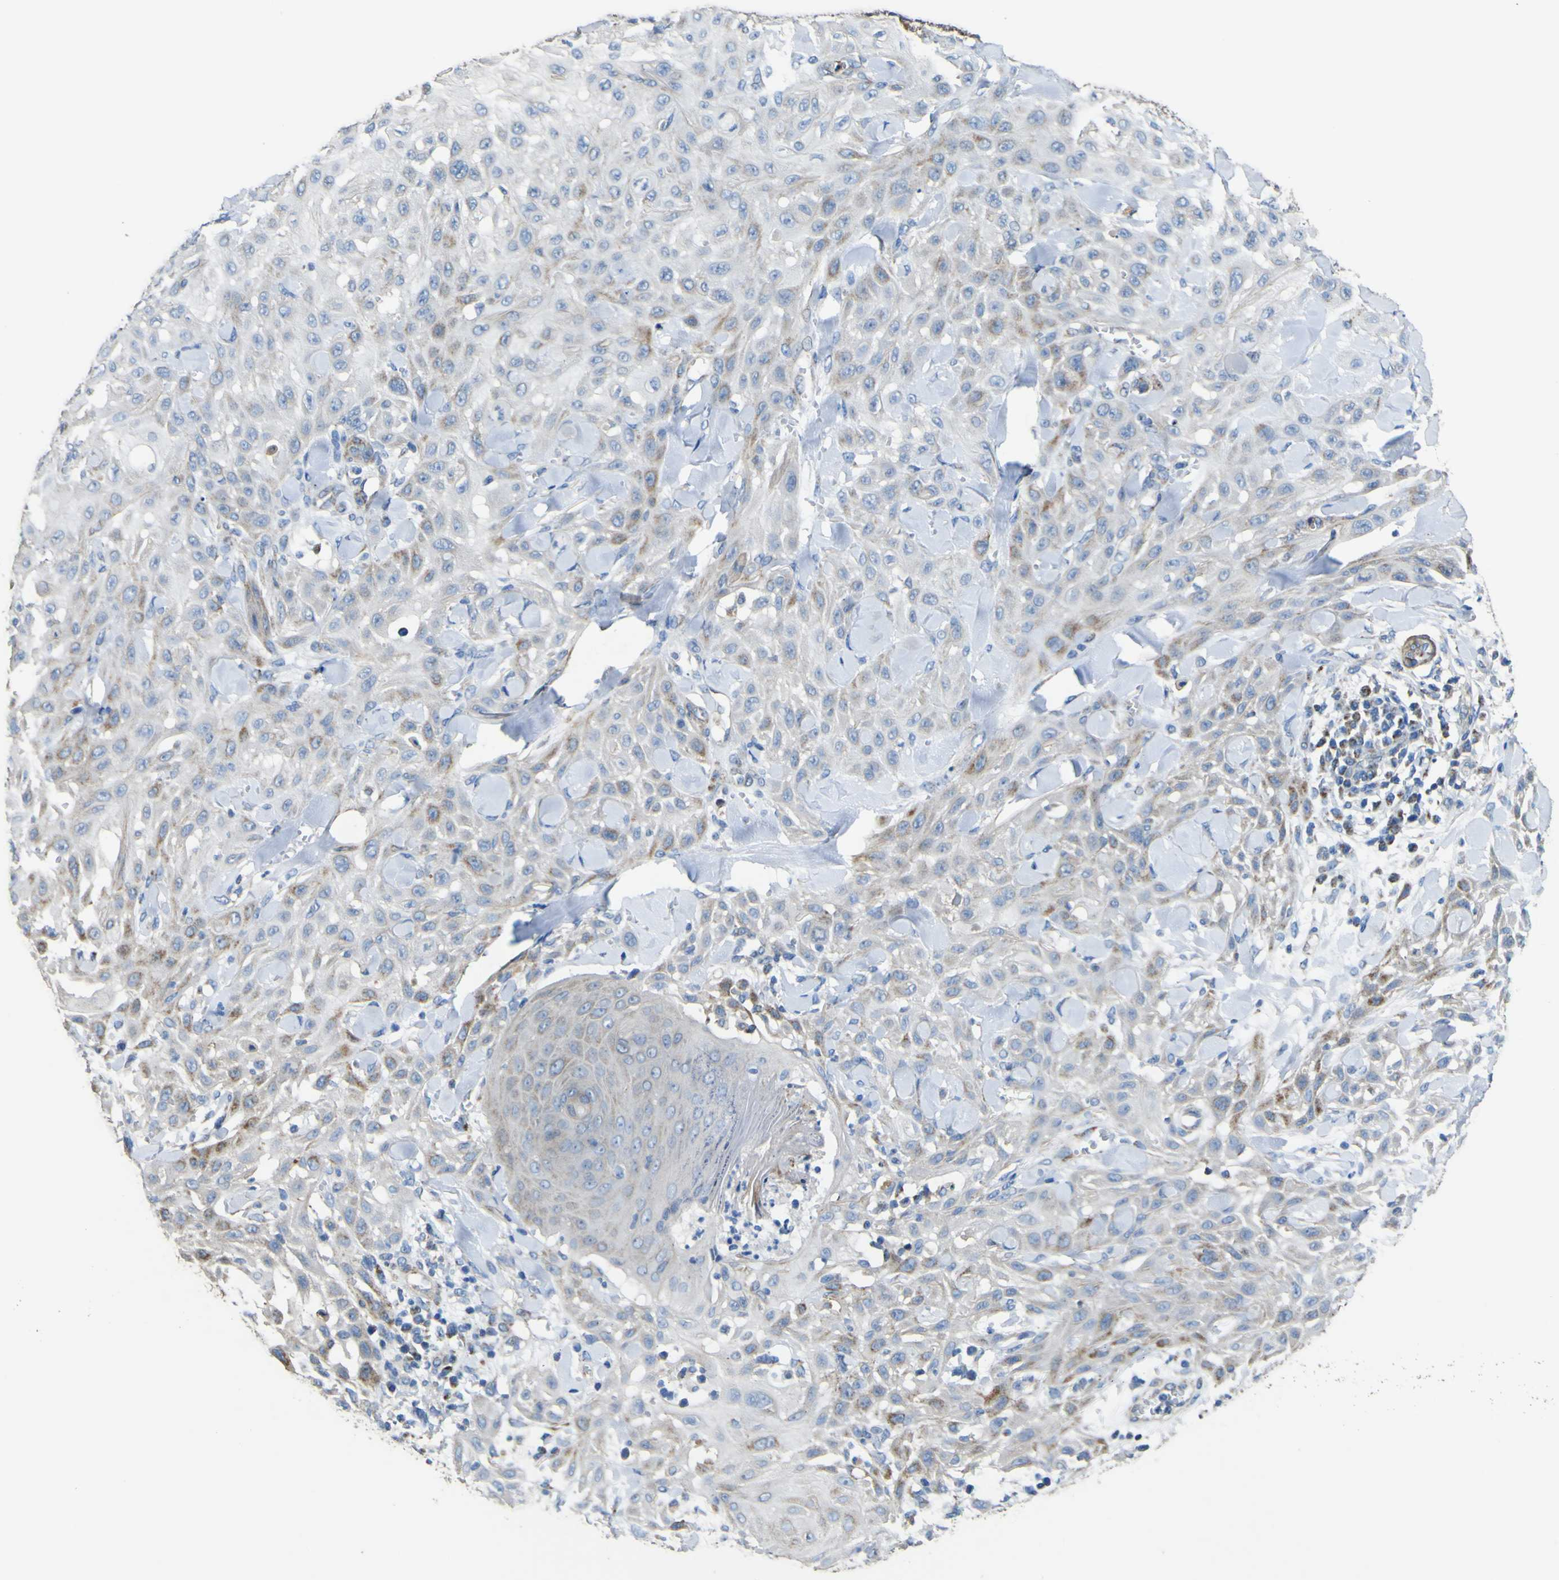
{"staining": {"intensity": "moderate", "quantity": "<25%", "location": "cytoplasmic/membranous"}, "tissue": "skin cancer", "cell_type": "Tumor cells", "image_type": "cancer", "snomed": [{"axis": "morphology", "description": "Squamous cell carcinoma, NOS"}, {"axis": "topography", "description": "Skin"}], "caption": "High-power microscopy captured an immunohistochemistry (IHC) micrograph of skin squamous cell carcinoma, revealing moderate cytoplasmic/membranous positivity in approximately <25% of tumor cells.", "gene": "ALDH18A1", "patient": {"sex": "male", "age": 24}}